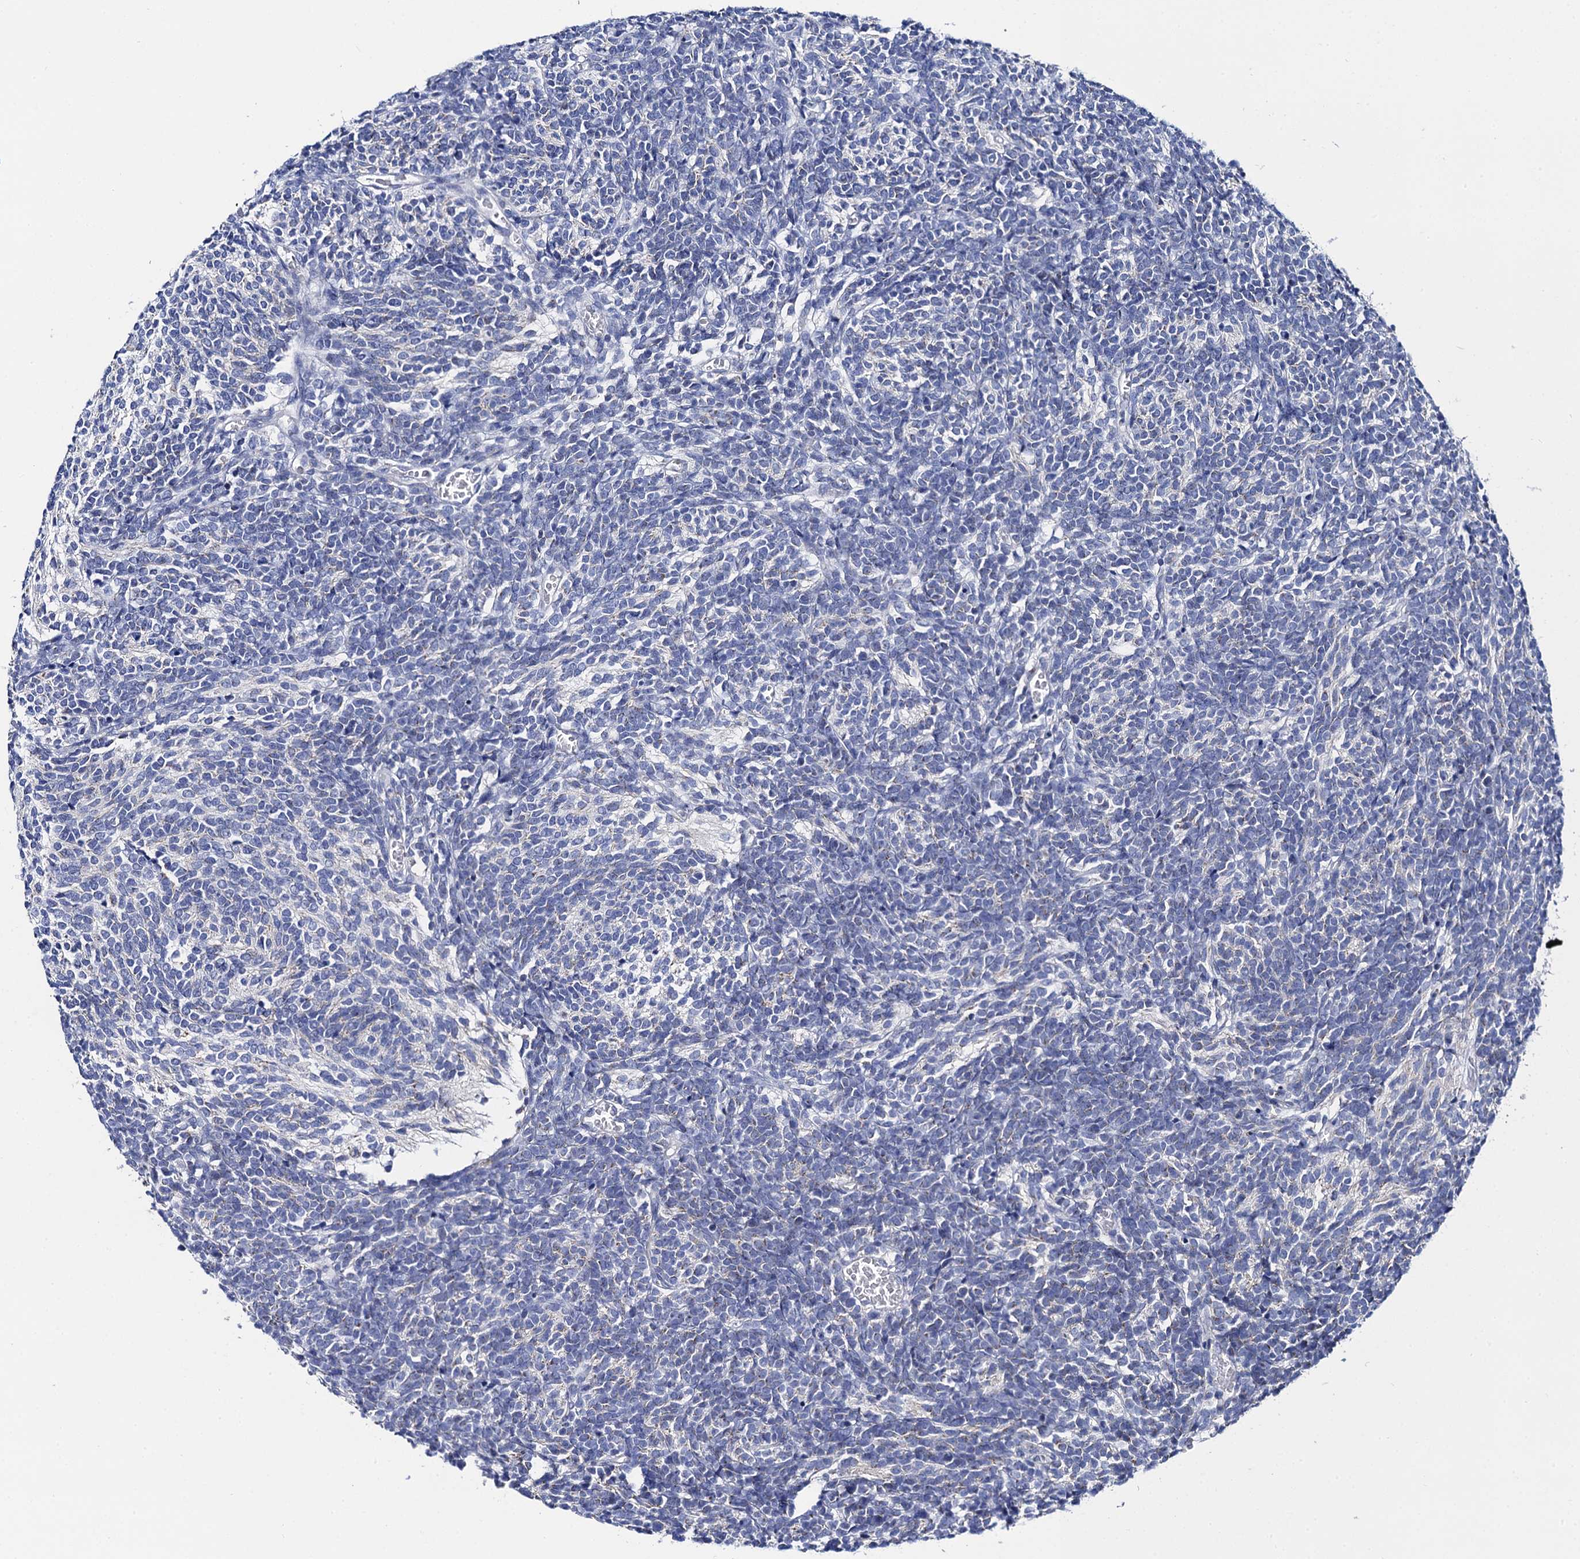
{"staining": {"intensity": "negative", "quantity": "none", "location": "none"}, "tissue": "glioma", "cell_type": "Tumor cells", "image_type": "cancer", "snomed": [{"axis": "morphology", "description": "Glioma, malignant, Low grade"}, {"axis": "topography", "description": "Brain"}], "caption": "This is an immunohistochemistry photomicrograph of human glioma. There is no staining in tumor cells.", "gene": "ACADSB", "patient": {"sex": "female", "age": 1}}